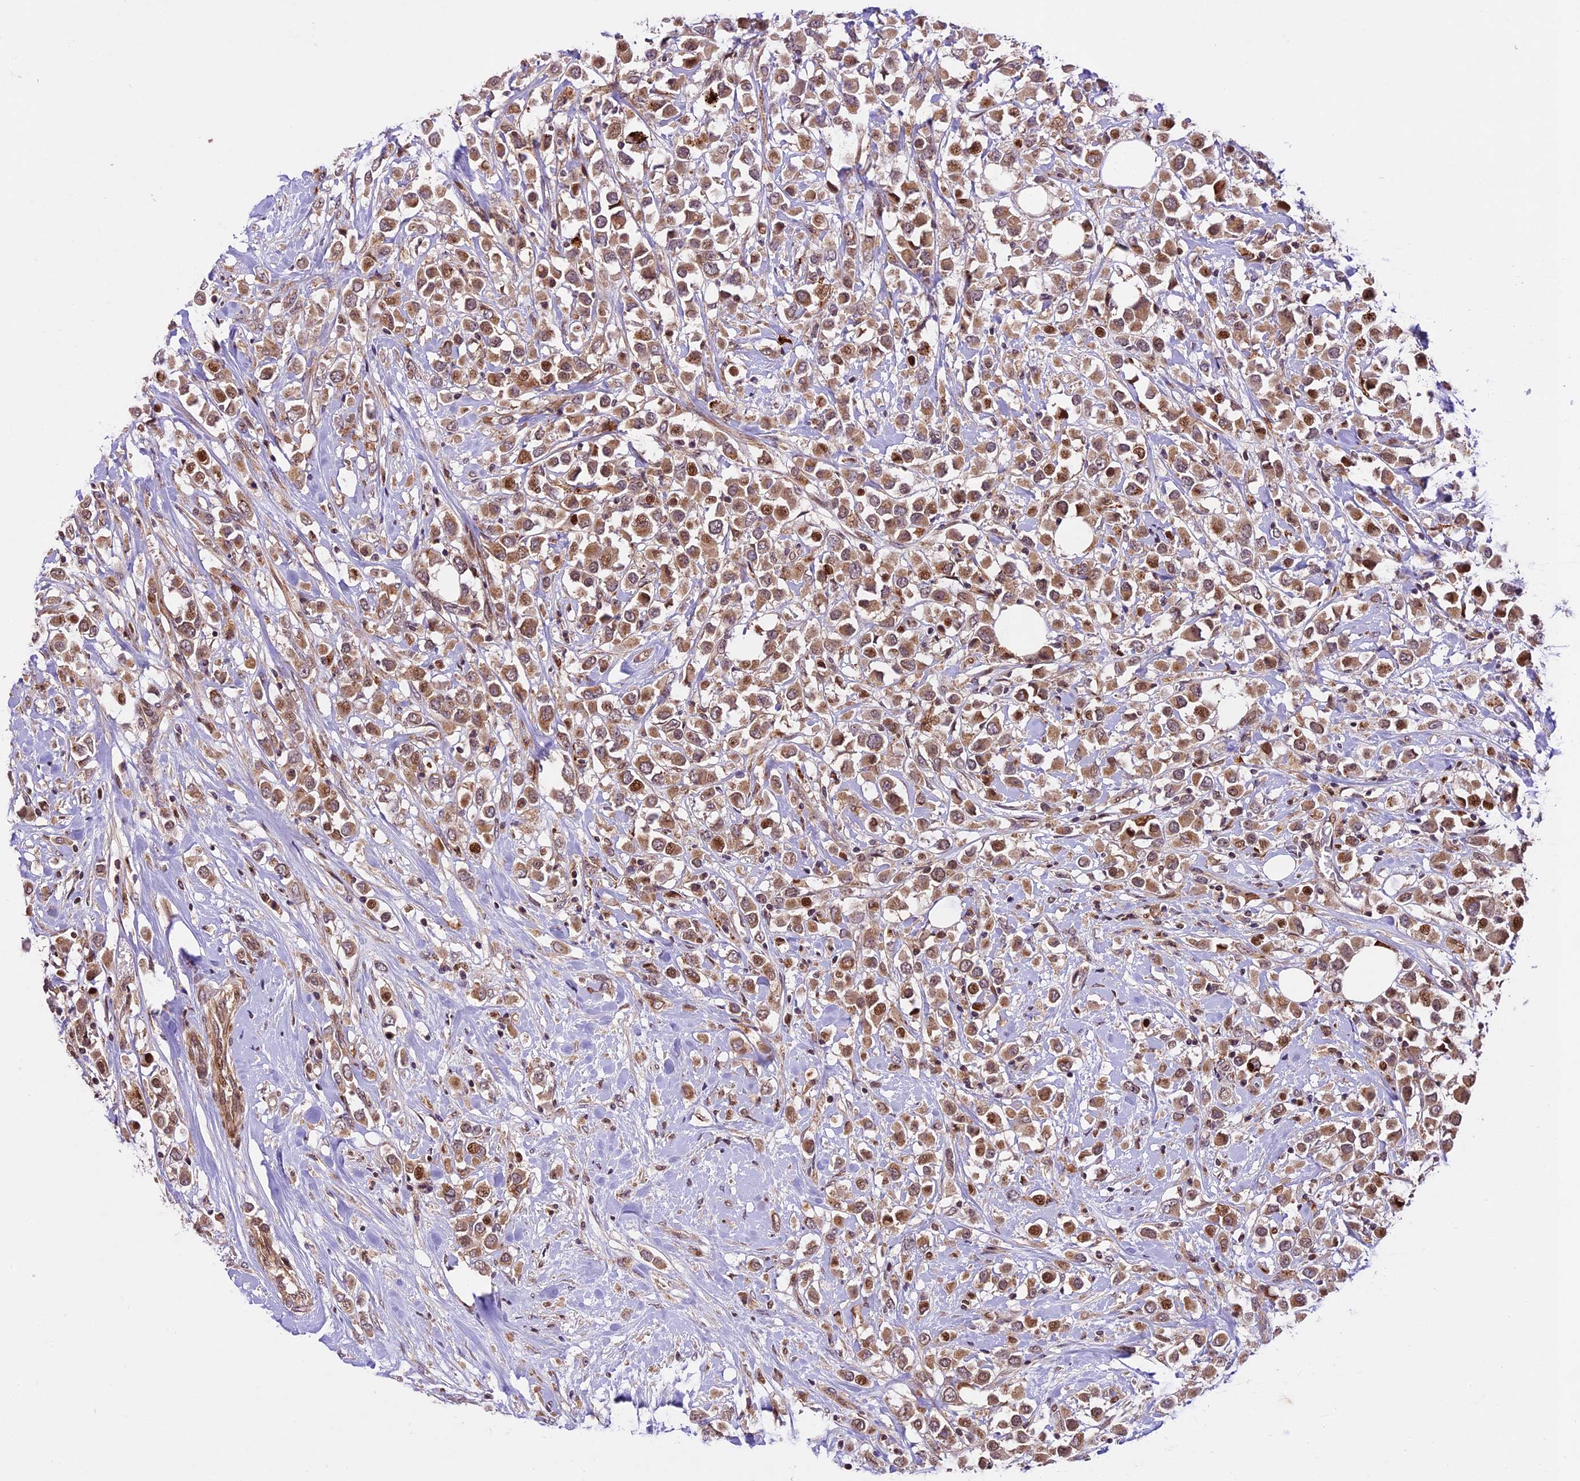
{"staining": {"intensity": "moderate", "quantity": ">75%", "location": "cytoplasmic/membranous,nuclear"}, "tissue": "breast cancer", "cell_type": "Tumor cells", "image_type": "cancer", "snomed": [{"axis": "morphology", "description": "Duct carcinoma"}, {"axis": "topography", "description": "Breast"}], "caption": "Immunohistochemistry (IHC) histopathology image of human breast cancer (invasive ductal carcinoma) stained for a protein (brown), which exhibits medium levels of moderate cytoplasmic/membranous and nuclear positivity in about >75% of tumor cells.", "gene": "CCSER1", "patient": {"sex": "female", "age": 61}}